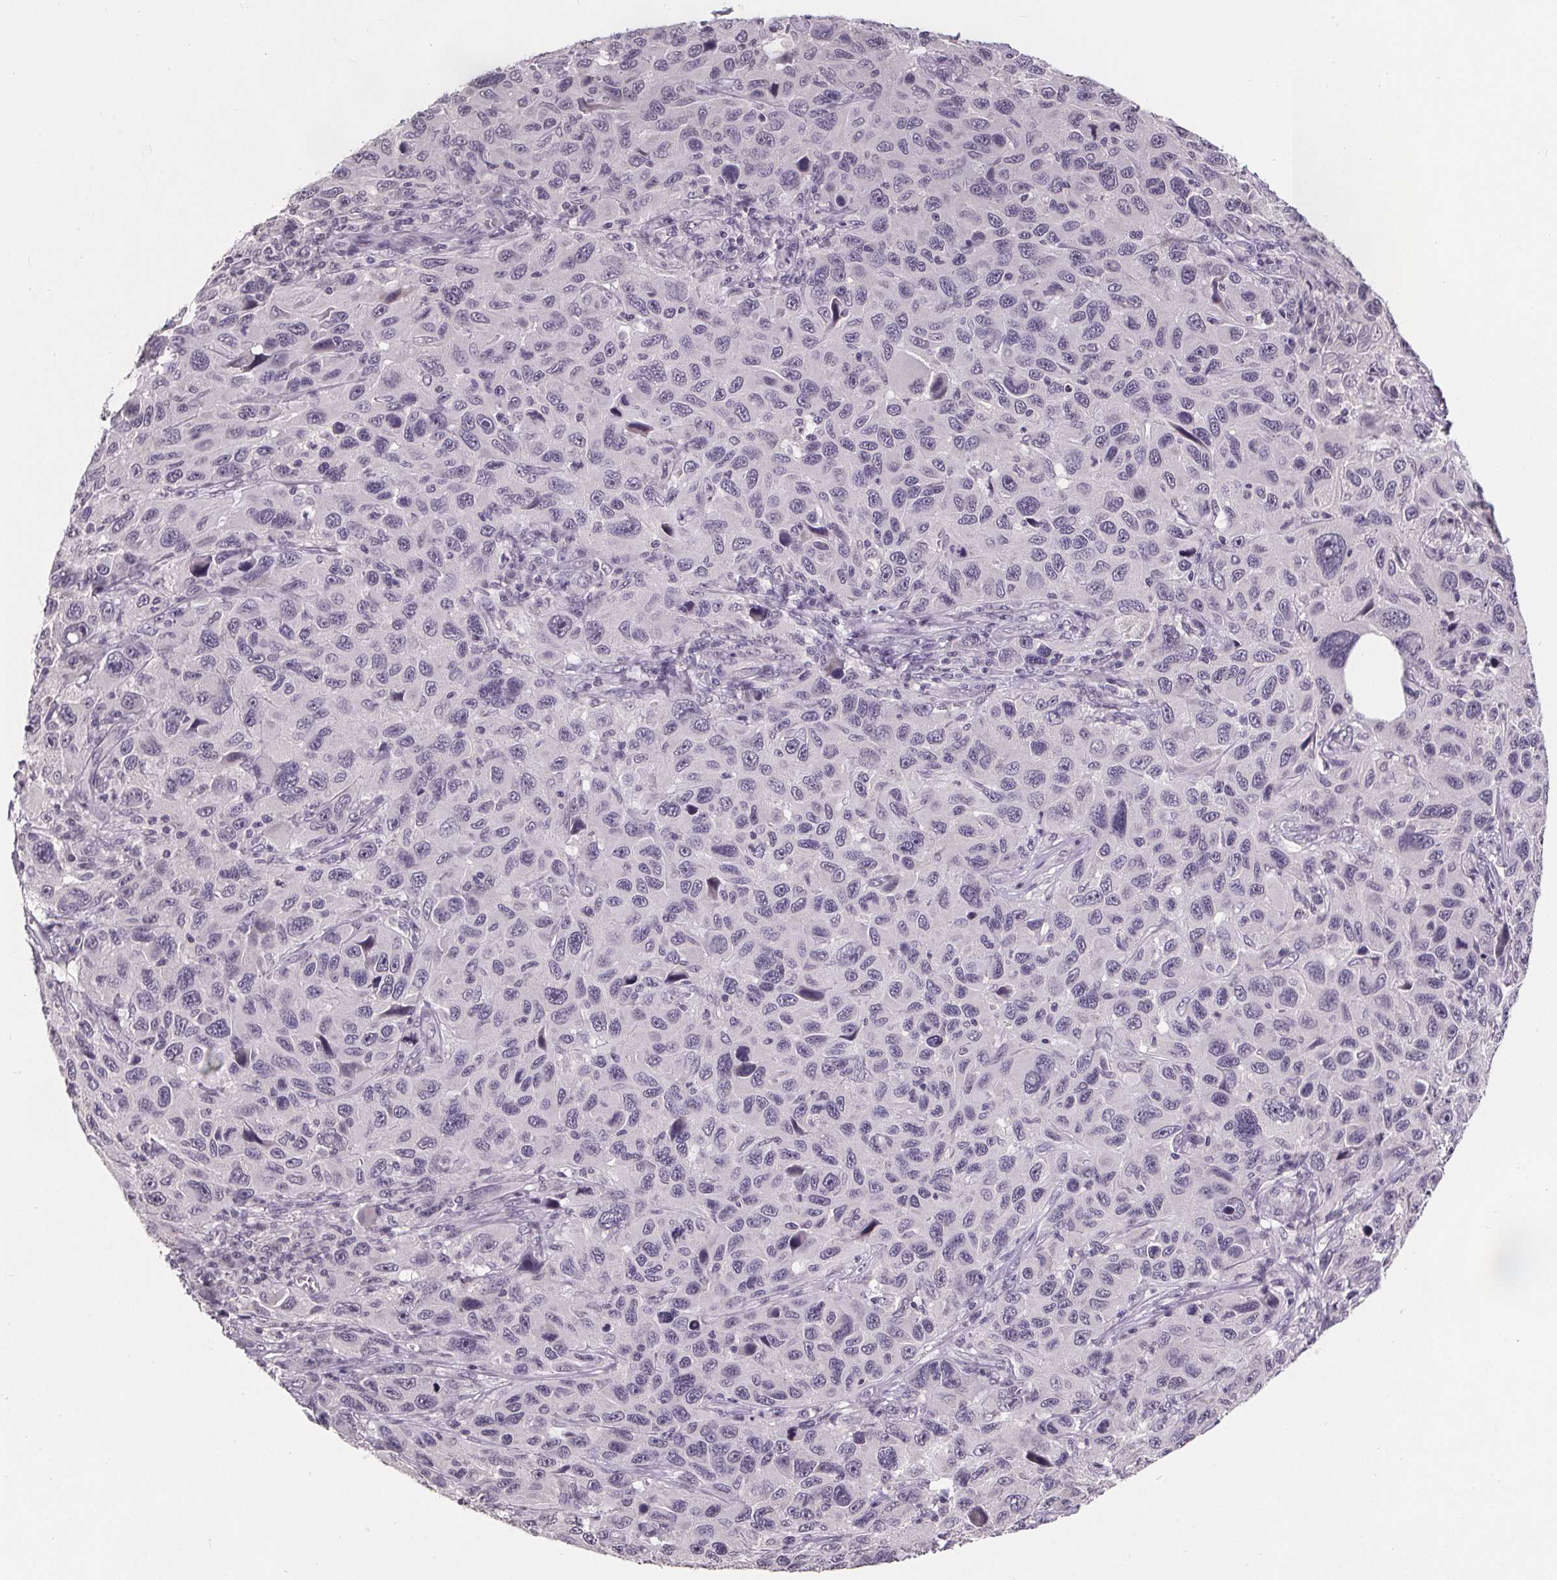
{"staining": {"intensity": "negative", "quantity": "none", "location": "none"}, "tissue": "melanoma", "cell_type": "Tumor cells", "image_type": "cancer", "snomed": [{"axis": "morphology", "description": "Malignant melanoma, NOS"}, {"axis": "topography", "description": "Skin"}], "caption": "Immunohistochemical staining of human melanoma exhibits no significant expression in tumor cells.", "gene": "NKX6-1", "patient": {"sex": "male", "age": 53}}